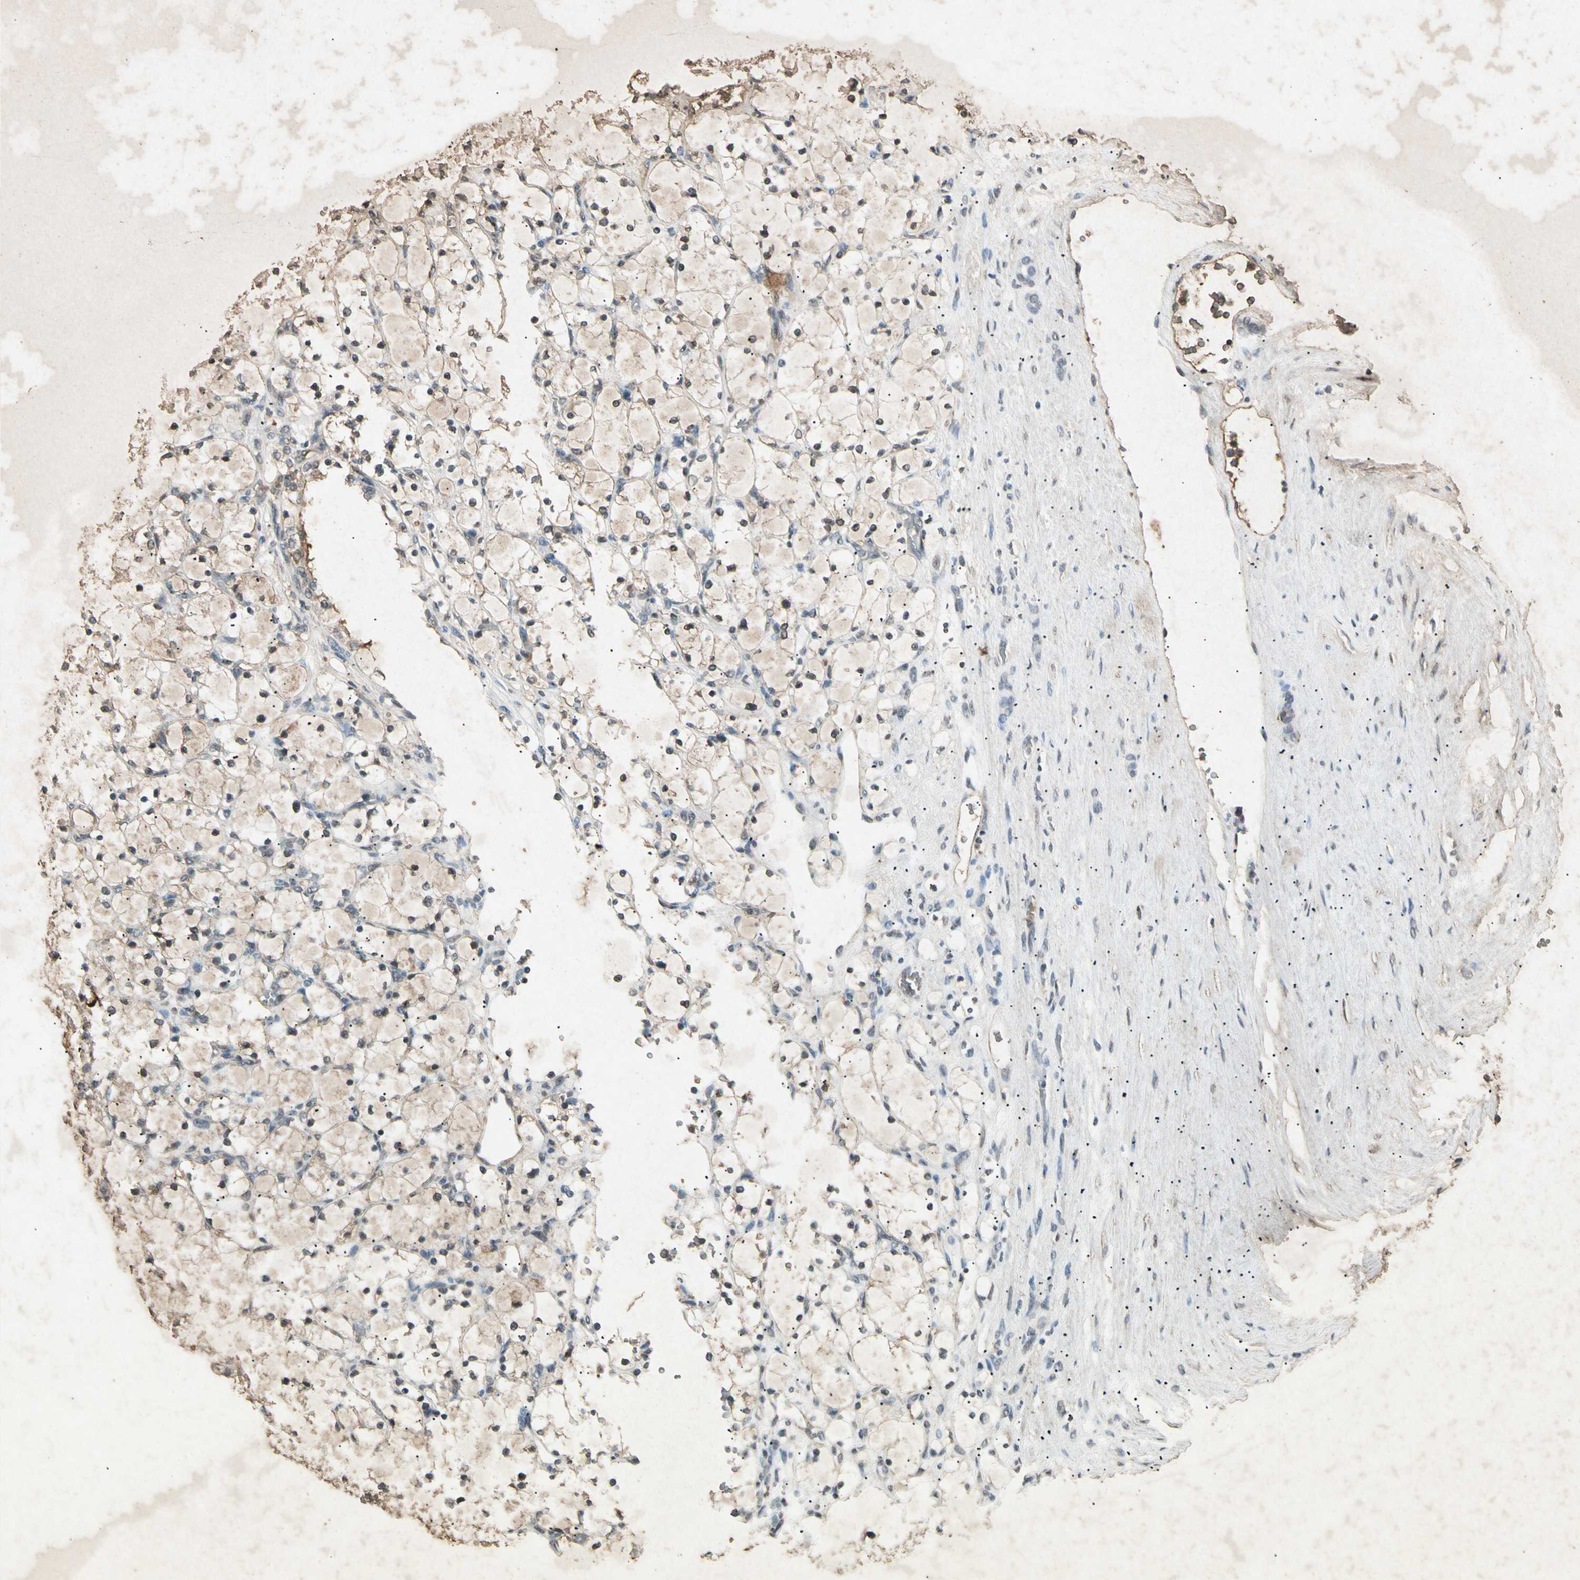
{"staining": {"intensity": "weak", "quantity": "25%-75%", "location": "cytoplasmic/membranous"}, "tissue": "renal cancer", "cell_type": "Tumor cells", "image_type": "cancer", "snomed": [{"axis": "morphology", "description": "Adenocarcinoma, NOS"}, {"axis": "topography", "description": "Kidney"}], "caption": "This is a photomicrograph of IHC staining of renal cancer (adenocarcinoma), which shows weak positivity in the cytoplasmic/membranous of tumor cells.", "gene": "CP", "patient": {"sex": "female", "age": 69}}